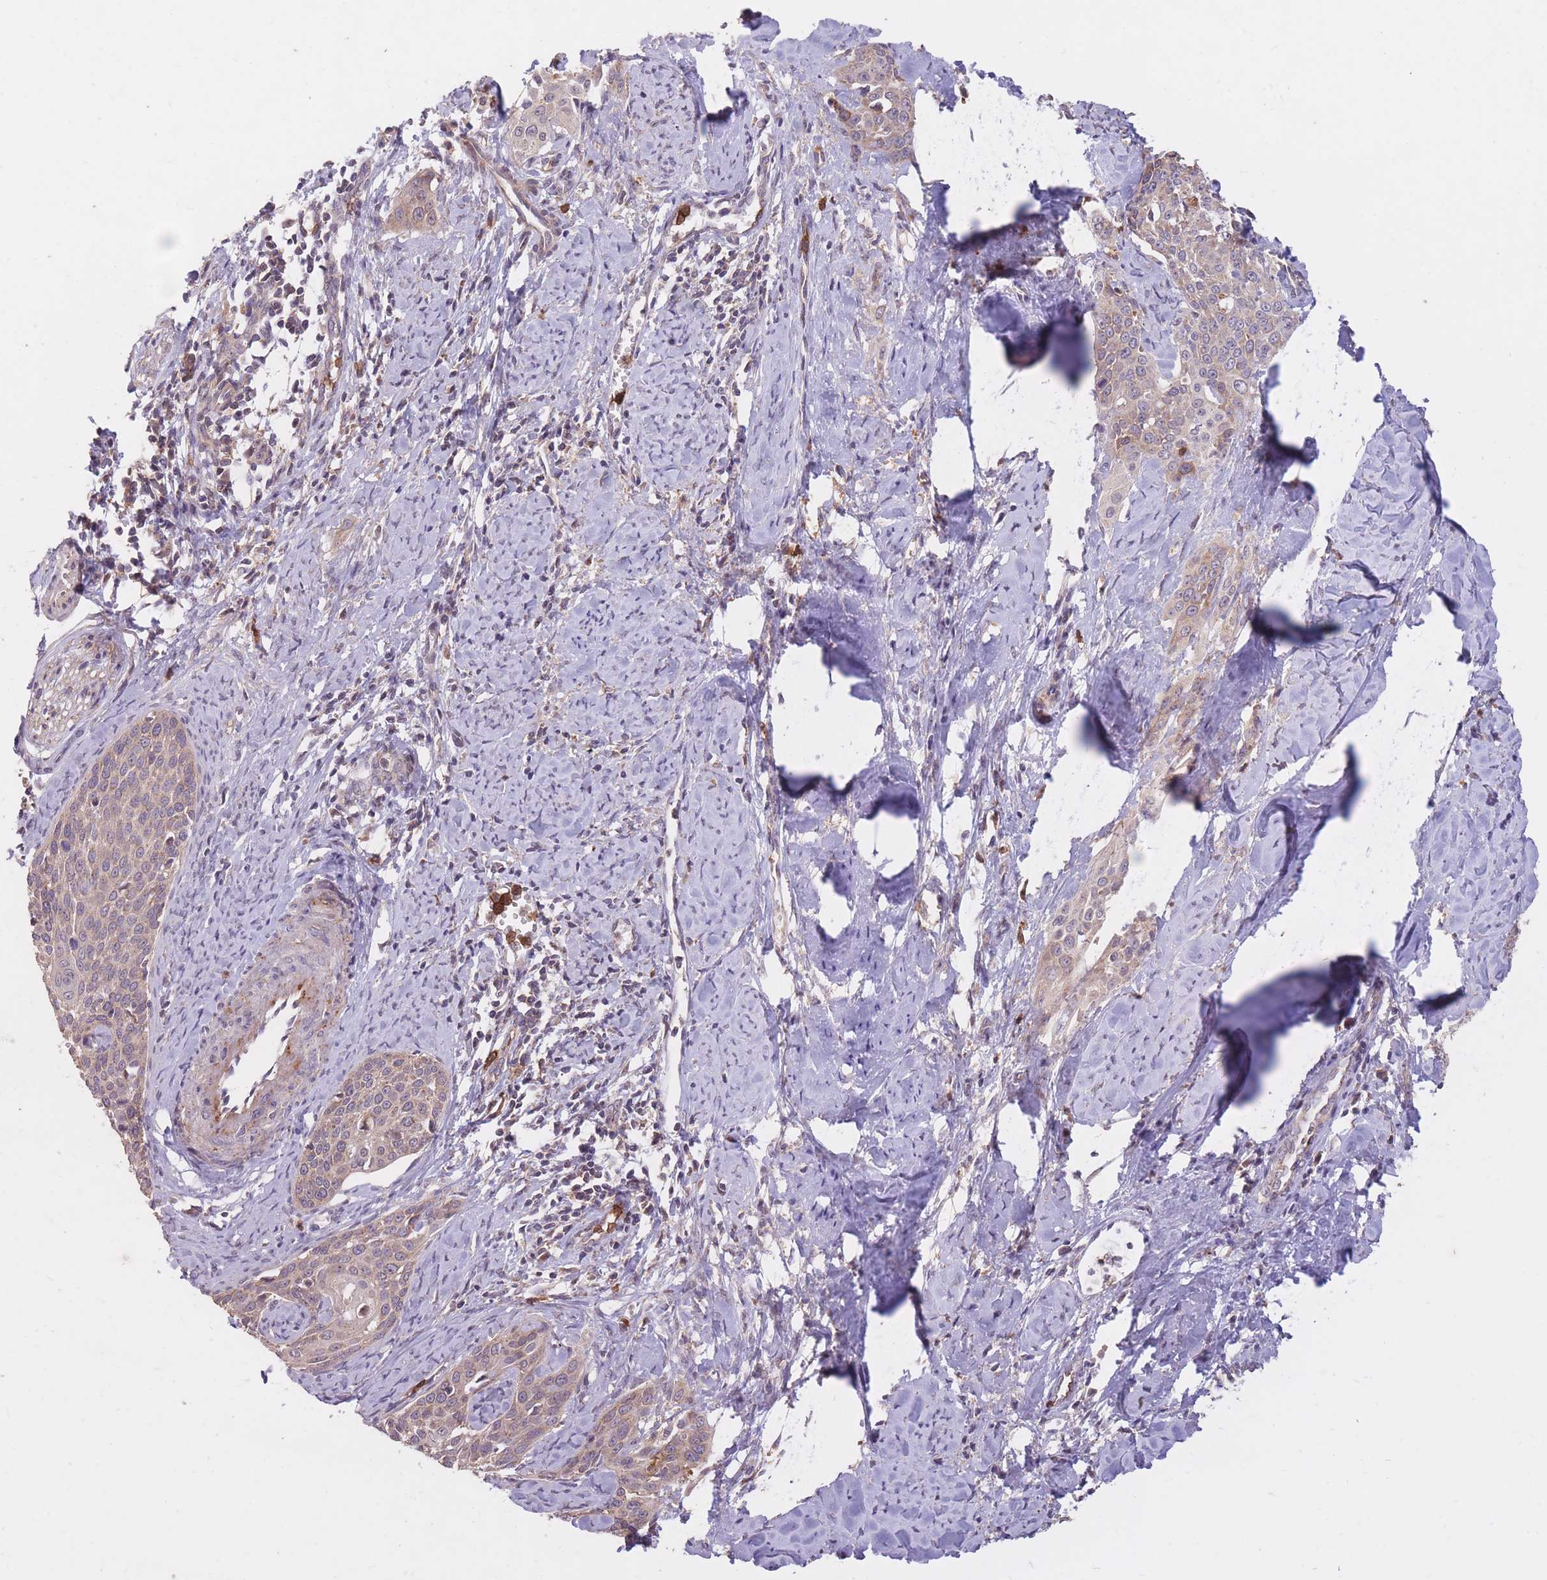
{"staining": {"intensity": "weak", "quantity": ">75%", "location": "cytoplasmic/membranous"}, "tissue": "cervical cancer", "cell_type": "Tumor cells", "image_type": "cancer", "snomed": [{"axis": "morphology", "description": "Squamous cell carcinoma, NOS"}, {"axis": "topography", "description": "Cervix"}], "caption": "This is a micrograph of immunohistochemistry (IHC) staining of cervical cancer, which shows weak positivity in the cytoplasmic/membranous of tumor cells.", "gene": "IGF2BP2", "patient": {"sex": "female", "age": 44}}